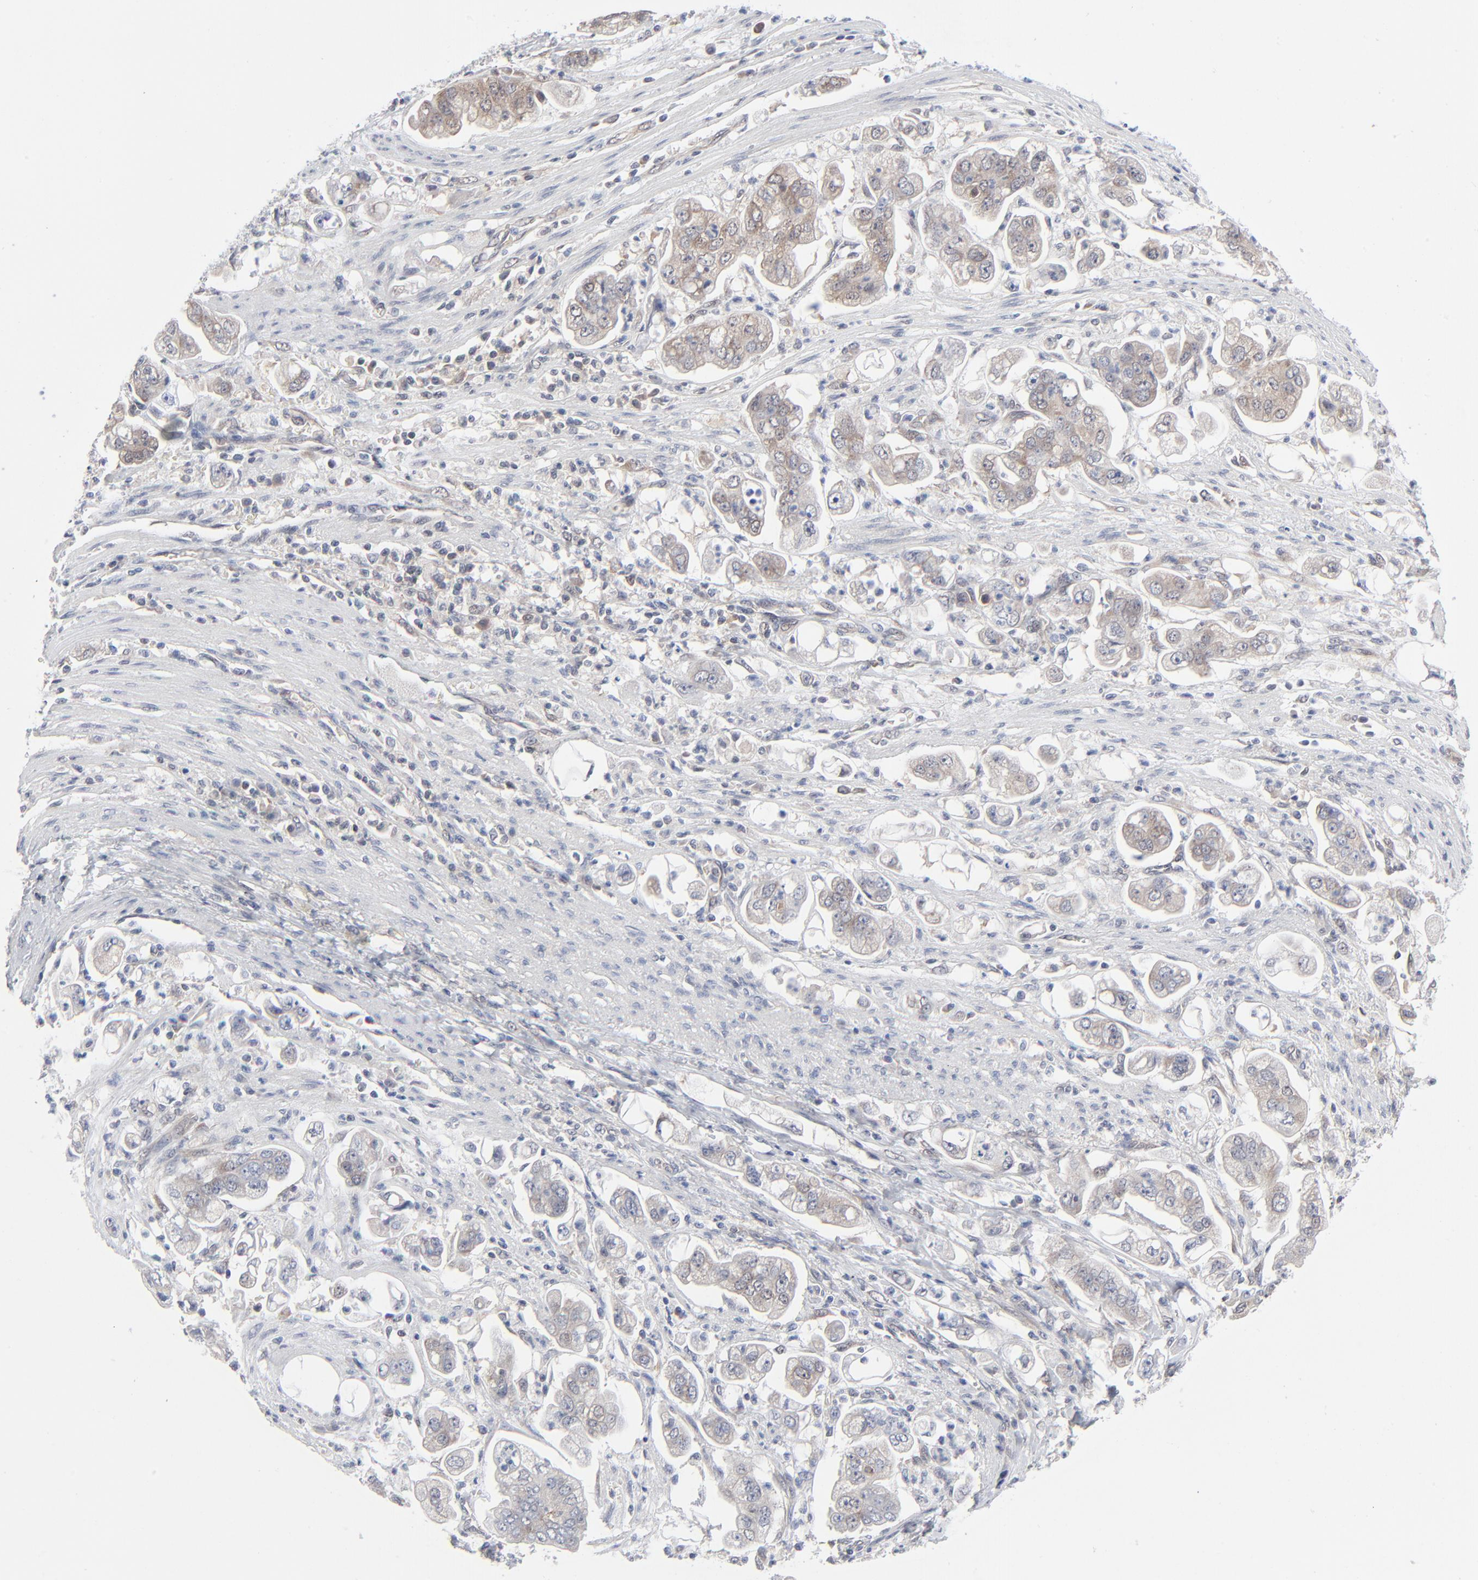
{"staining": {"intensity": "weak", "quantity": ">75%", "location": "cytoplasmic/membranous"}, "tissue": "stomach cancer", "cell_type": "Tumor cells", "image_type": "cancer", "snomed": [{"axis": "morphology", "description": "Adenocarcinoma, NOS"}, {"axis": "topography", "description": "Stomach"}], "caption": "Adenocarcinoma (stomach) tissue reveals weak cytoplasmic/membranous staining in approximately >75% of tumor cells", "gene": "RPS6KB1", "patient": {"sex": "male", "age": 62}}